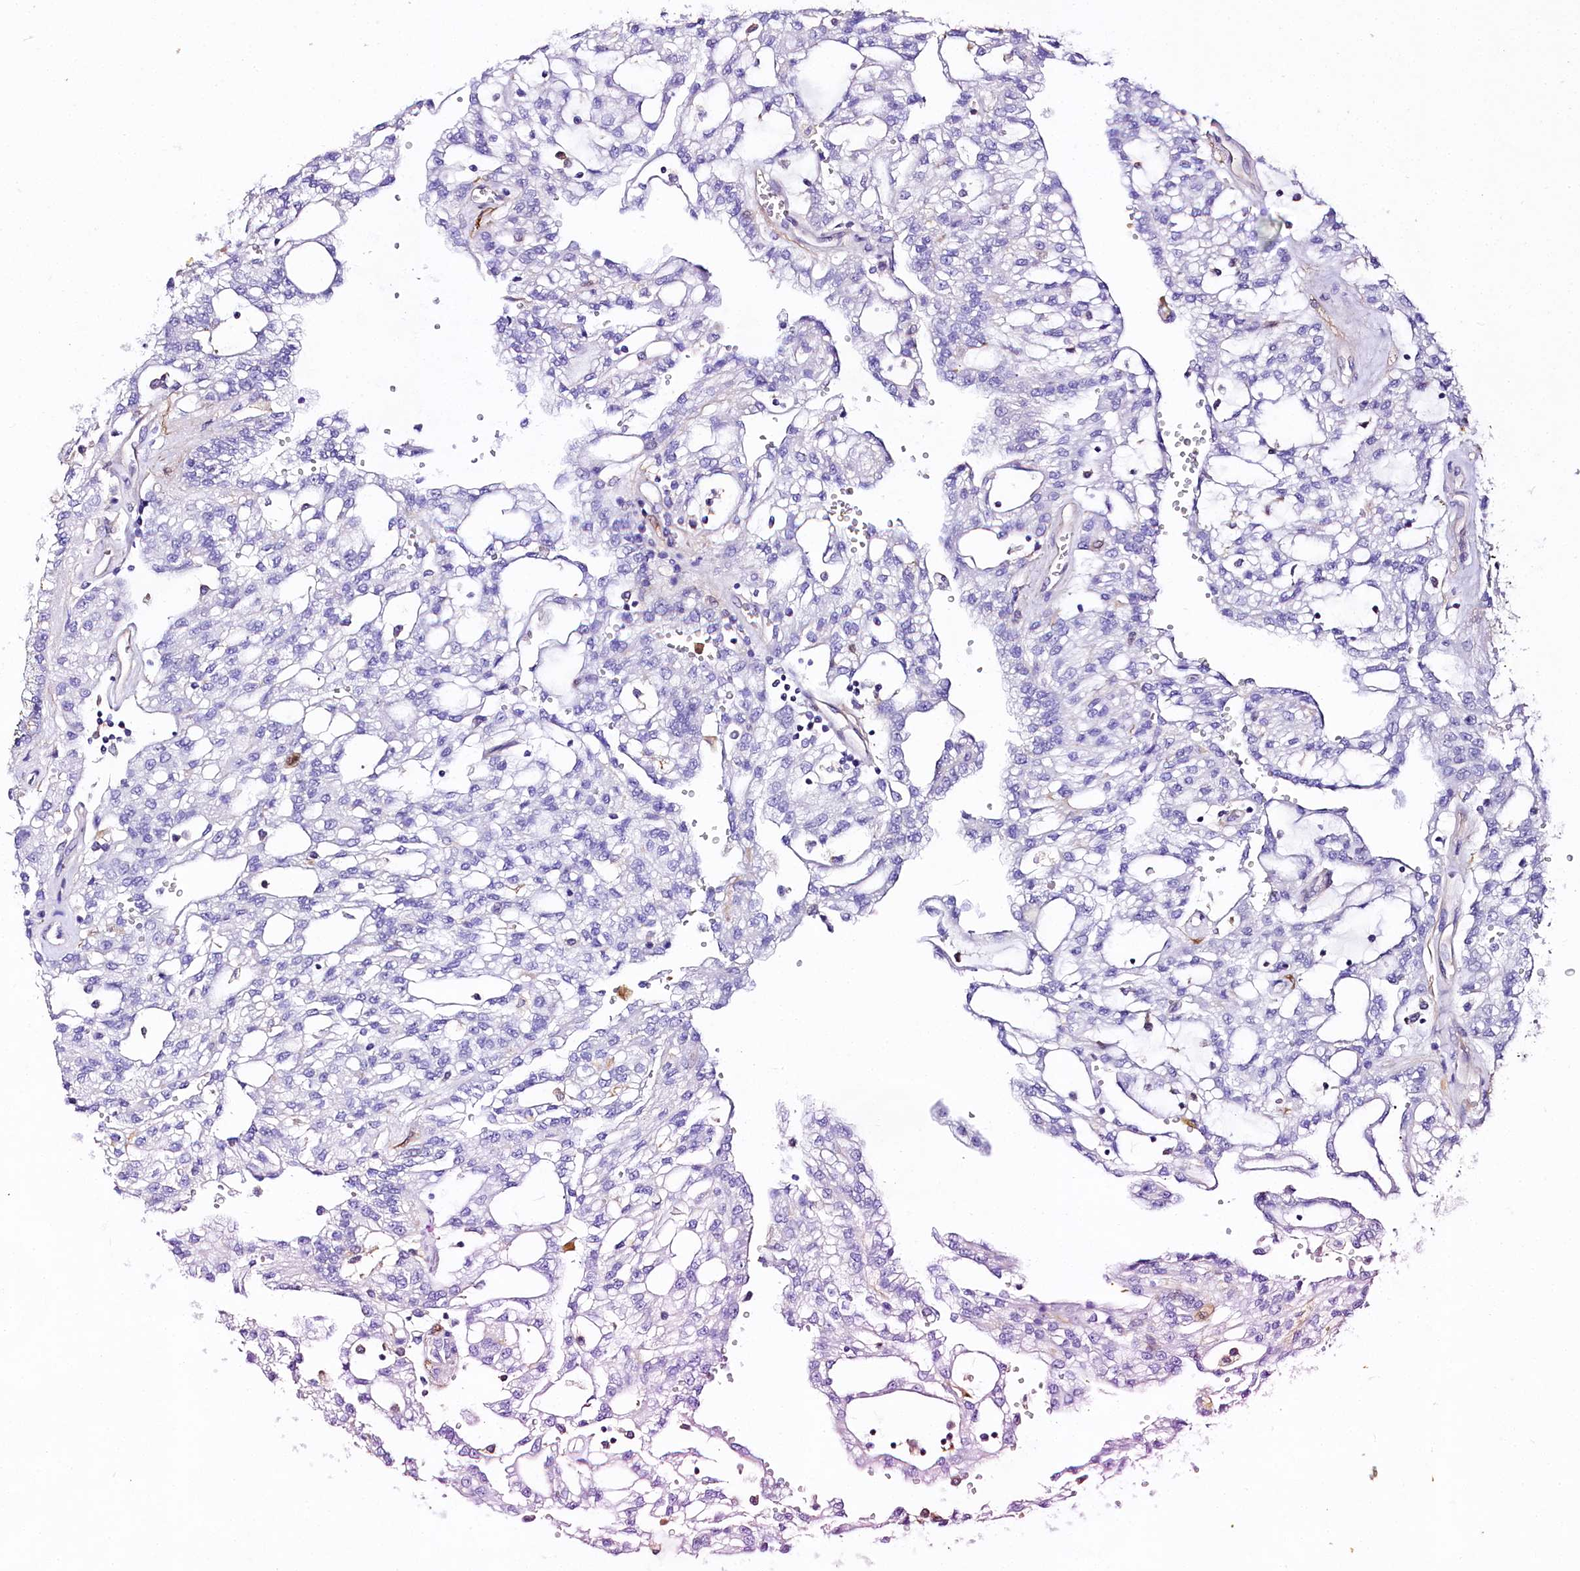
{"staining": {"intensity": "negative", "quantity": "none", "location": "none"}, "tissue": "renal cancer", "cell_type": "Tumor cells", "image_type": "cancer", "snomed": [{"axis": "morphology", "description": "Adenocarcinoma, NOS"}, {"axis": "topography", "description": "Kidney"}], "caption": "An immunohistochemistry (IHC) image of renal cancer (adenocarcinoma) is shown. There is no staining in tumor cells of renal cancer (adenocarcinoma).", "gene": "FCHSD2", "patient": {"sex": "male", "age": 63}}